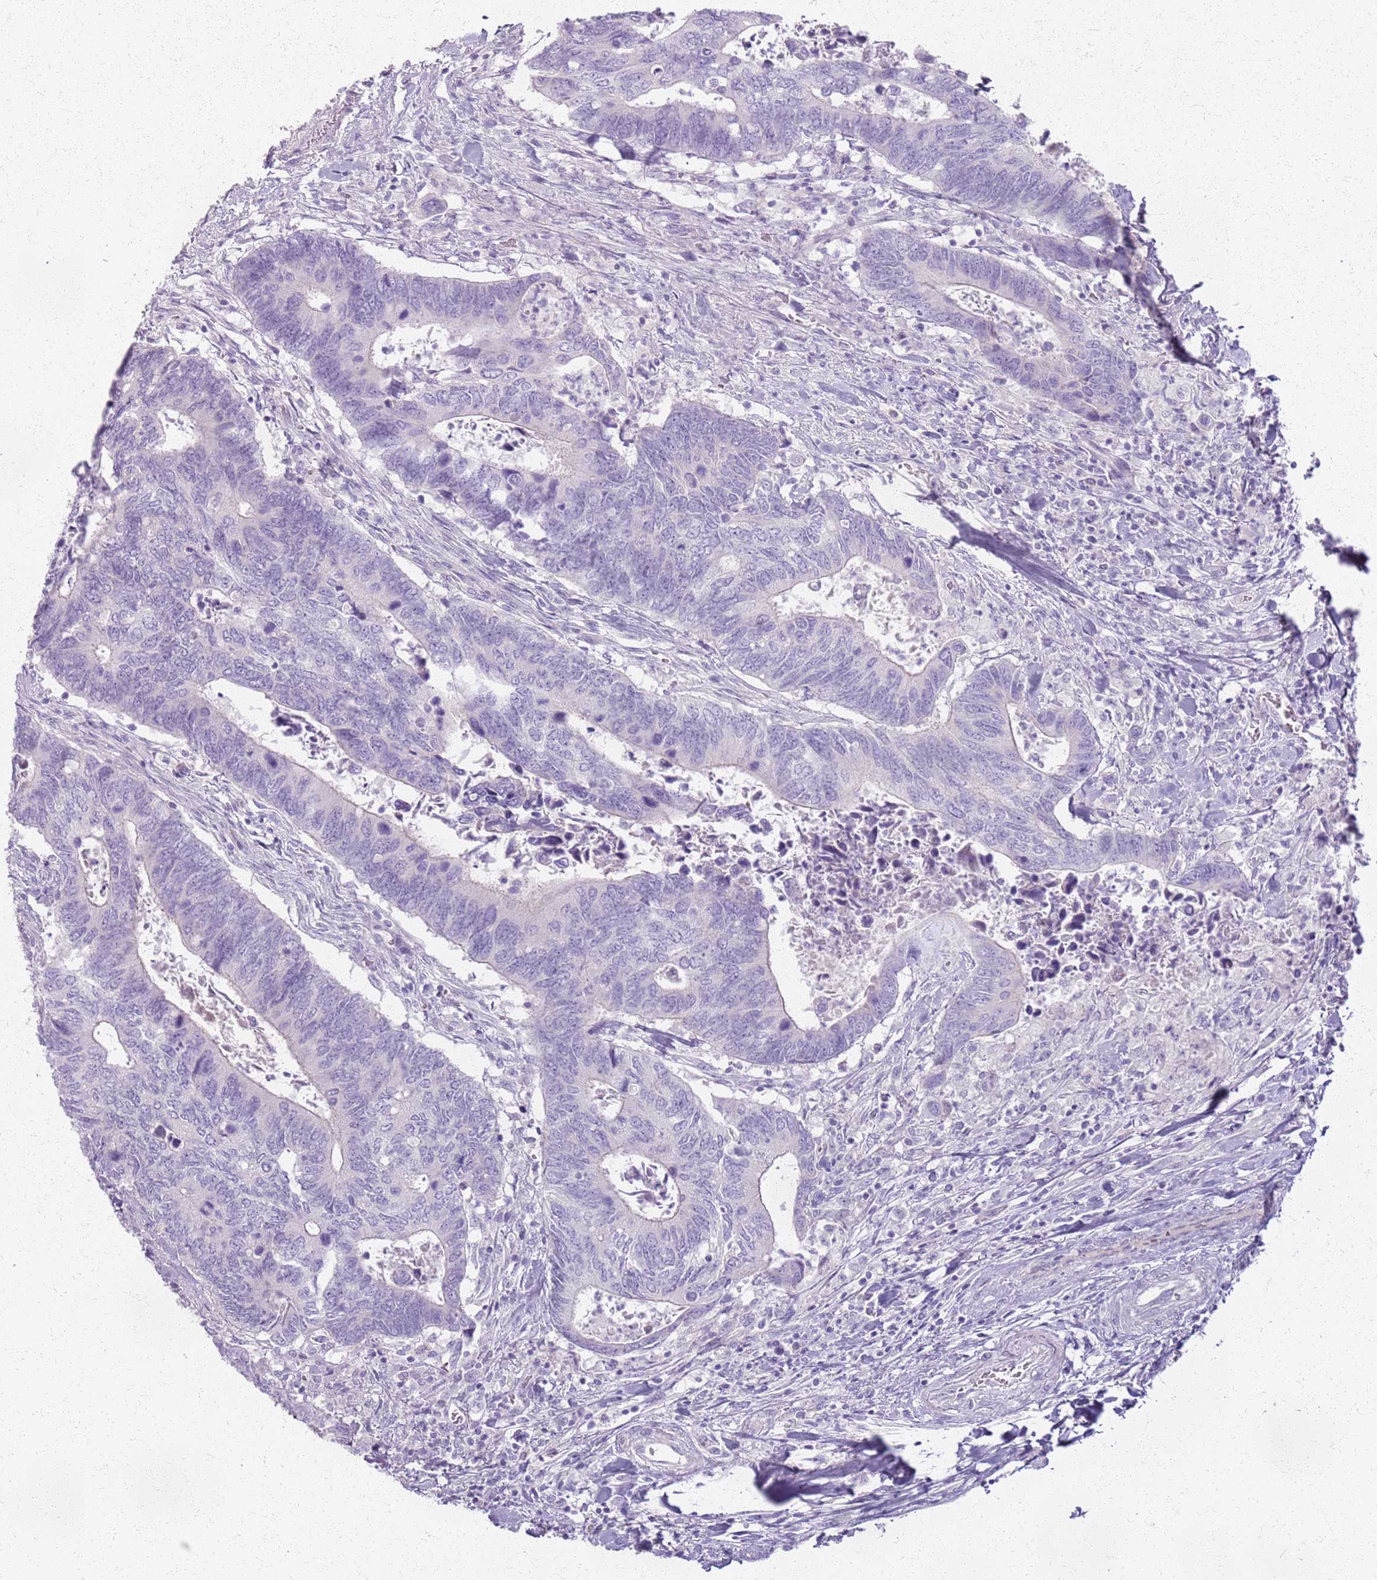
{"staining": {"intensity": "negative", "quantity": "none", "location": "none"}, "tissue": "colorectal cancer", "cell_type": "Tumor cells", "image_type": "cancer", "snomed": [{"axis": "morphology", "description": "Adenocarcinoma, NOS"}, {"axis": "topography", "description": "Colon"}], "caption": "Tumor cells show no significant protein staining in colorectal cancer.", "gene": "CSRP3", "patient": {"sex": "male", "age": 87}}